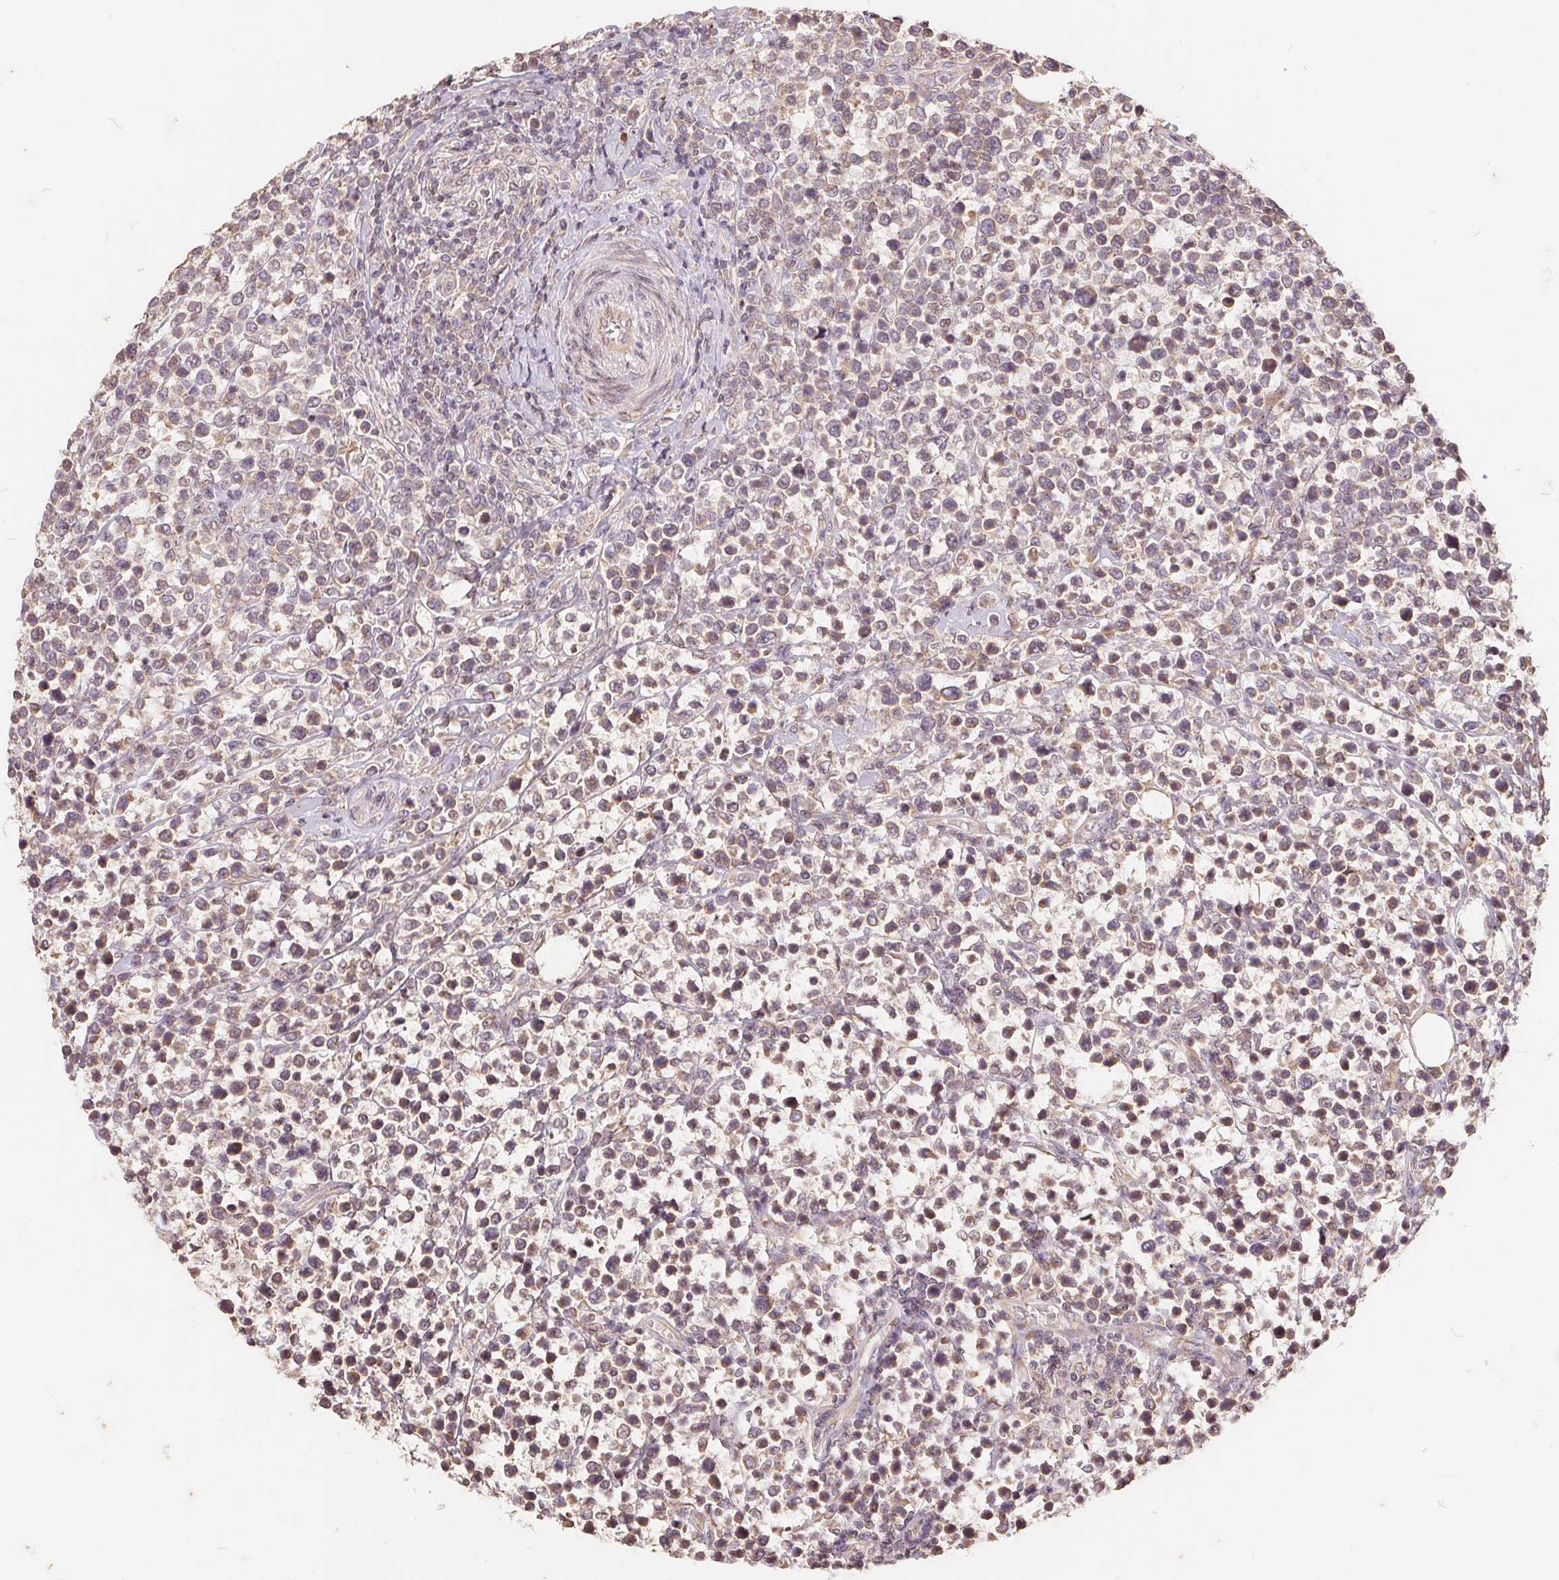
{"staining": {"intensity": "weak", "quantity": "25%-75%", "location": "cytoplasmic/membranous"}, "tissue": "lymphoma", "cell_type": "Tumor cells", "image_type": "cancer", "snomed": [{"axis": "morphology", "description": "Malignant lymphoma, non-Hodgkin's type, High grade"}, {"axis": "topography", "description": "Soft tissue"}], "caption": "DAB immunohistochemical staining of high-grade malignant lymphoma, non-Hodgkin's type reveals weak cytoplasmic/membranous protein positivity in about 25%-75% of tumor cells.", "gene": "CDIPT", "patient": {"sex": "female", "age": 56}}